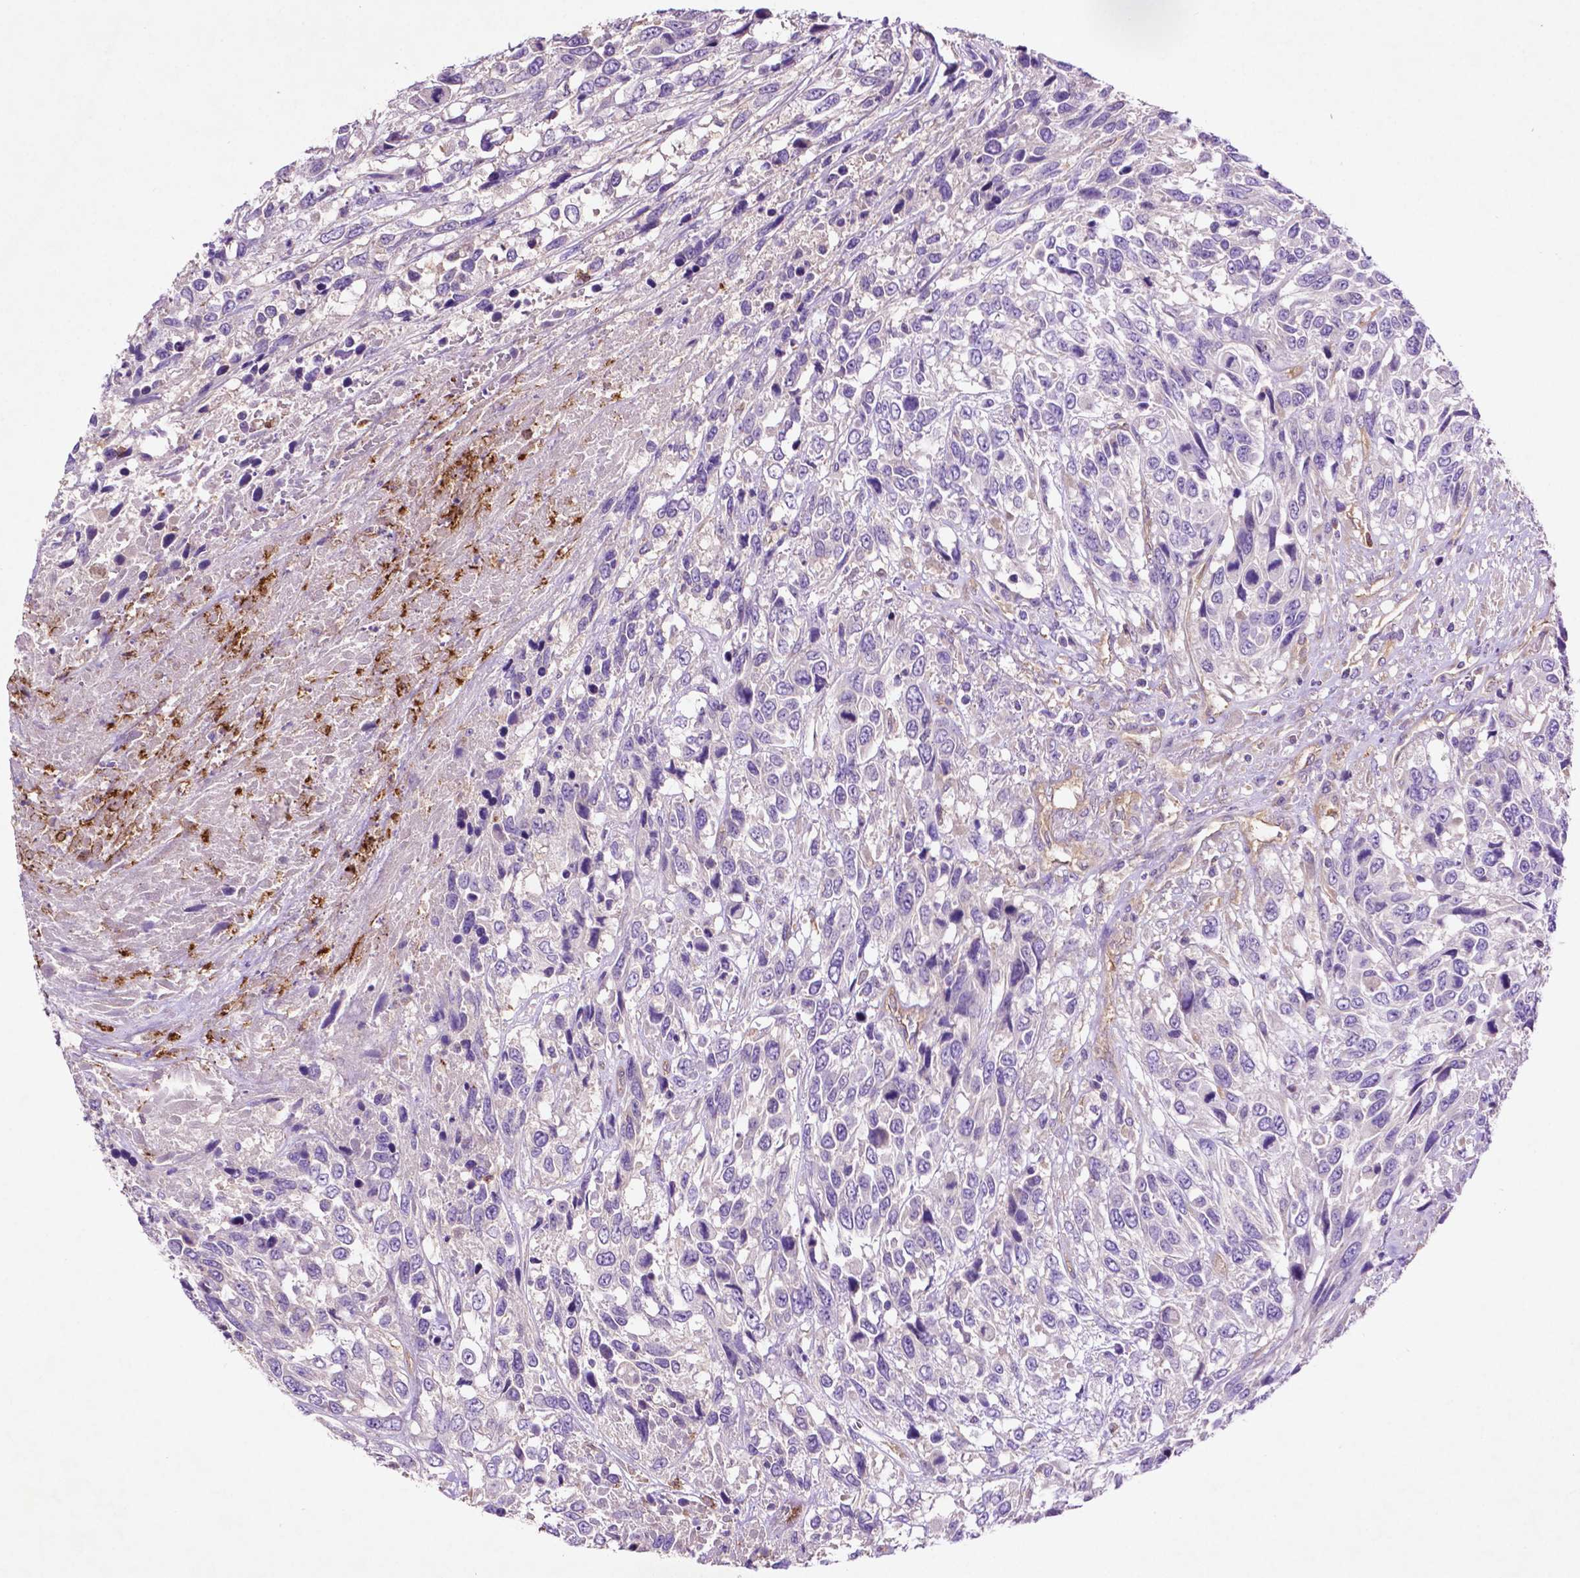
{"staining": {"intensity": "weak", "quantity": "<25%", "location": "cytoplasmic/membranous"}, "tissue": "urothelial cancer", "cell_type": "Tumor cells", "image_type": "cancer", "snomed": [{"axis": "morphology", "description": "Urothelial carcinoma, High grade"}, {"axis": "topography", "description": "Urinary bladder"}], "caption": "A high-resolution image shows IHC staining of urothelial cancer, which reveals no significant staining in tumor cells.", "gene": "GDPD5", "patient": {"sex": "female", "age": 70}}